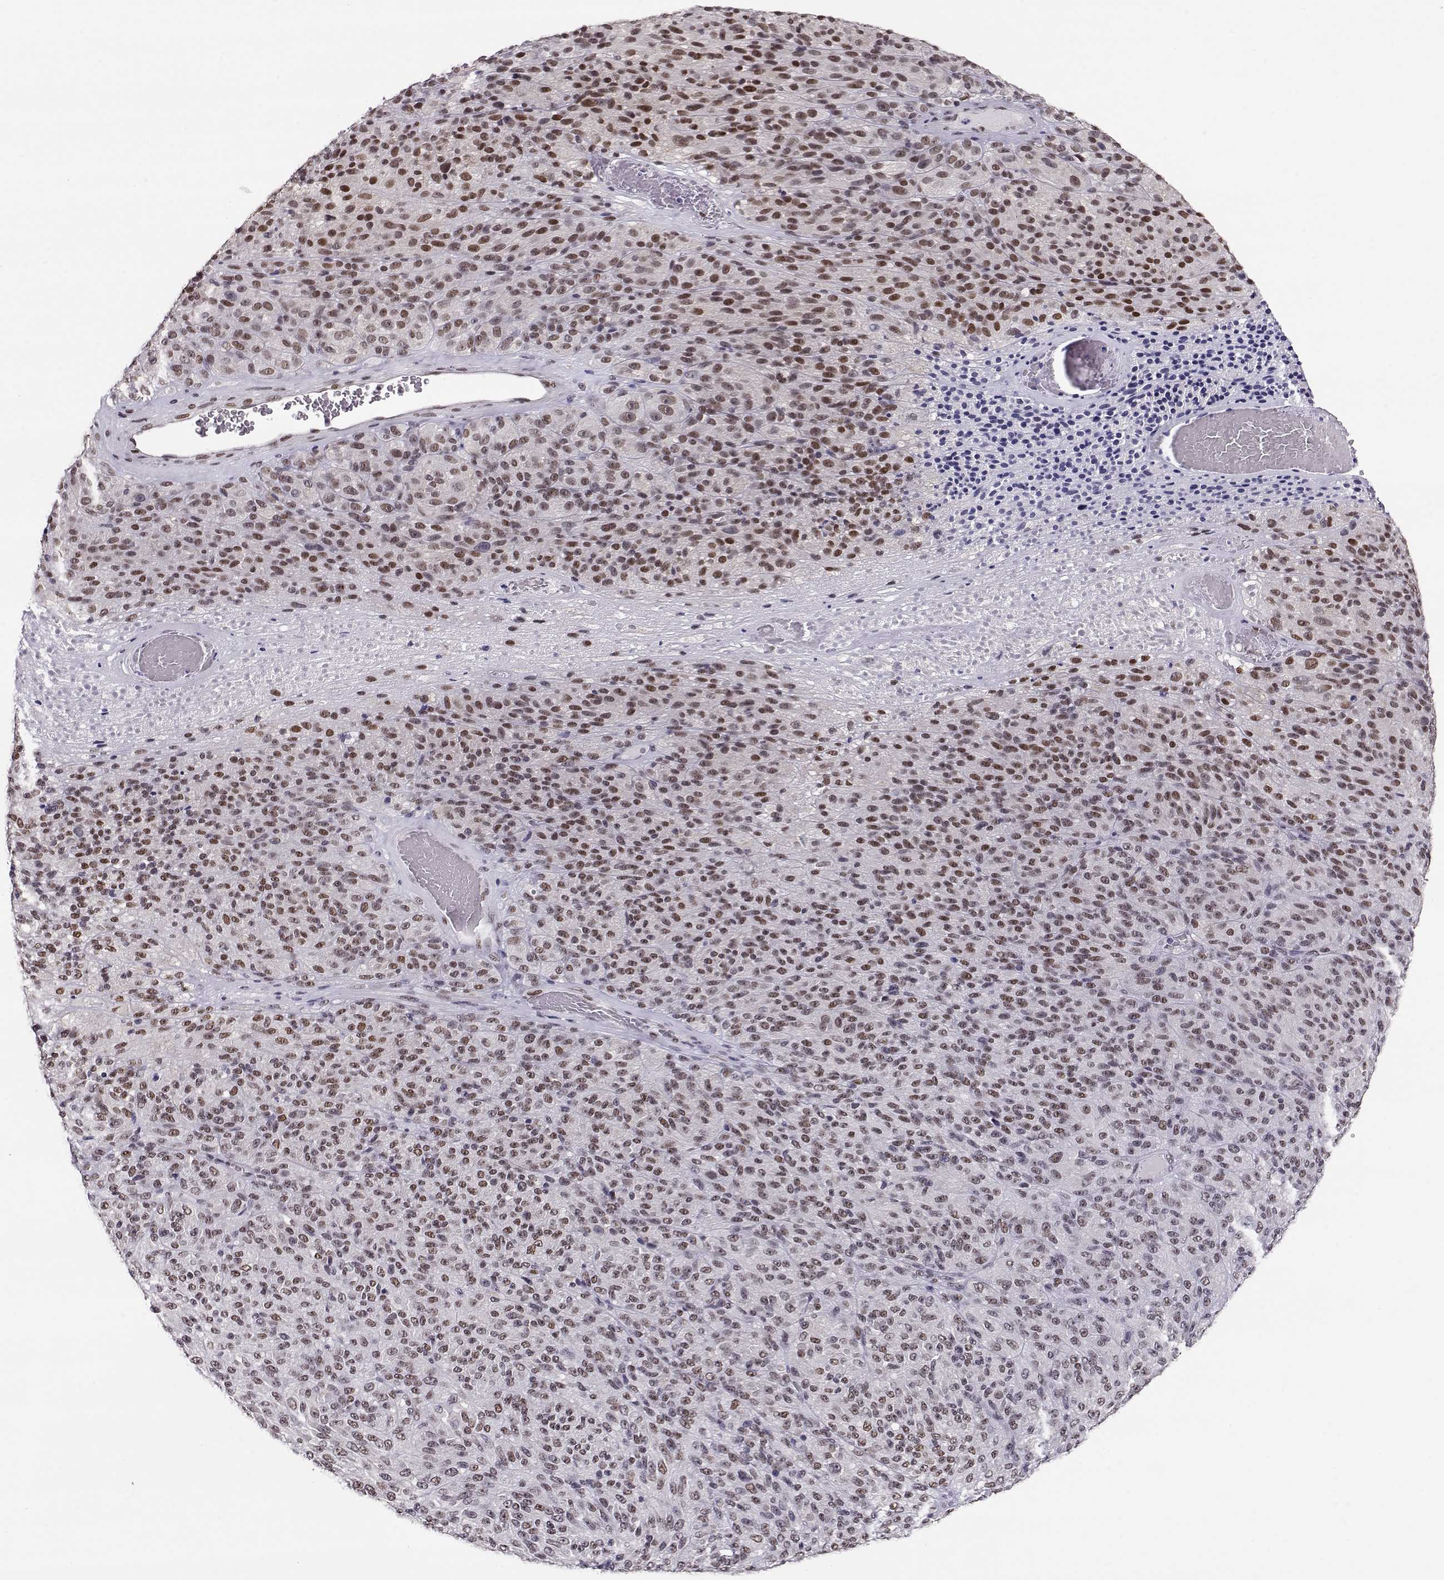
{"staining": {"intensity": "moderate", "quantity": "25%-75%", "location": "nuclear"}, "tissue": "melanoma", "cell_type": "Tumor cells", "image_type": "cancer", "snomed": [{"axis": "morphology", "description": "Malignant melanoma, Metastatic site"}, {"axis": "topography", "description": "Brain"}], "caption": "Immunohistochemistry micrograph of neoplastic tissue: human malignant melanoma (metastatic site) stained using immunohistochemistry (IHC) demonstrates medium levels of moderate protein expression localized specifically in the nuclear of tumor cells, appearing as a nuclear brown color.", "gene": "POLI", "patient": {"sex": "female", "age": 56}}